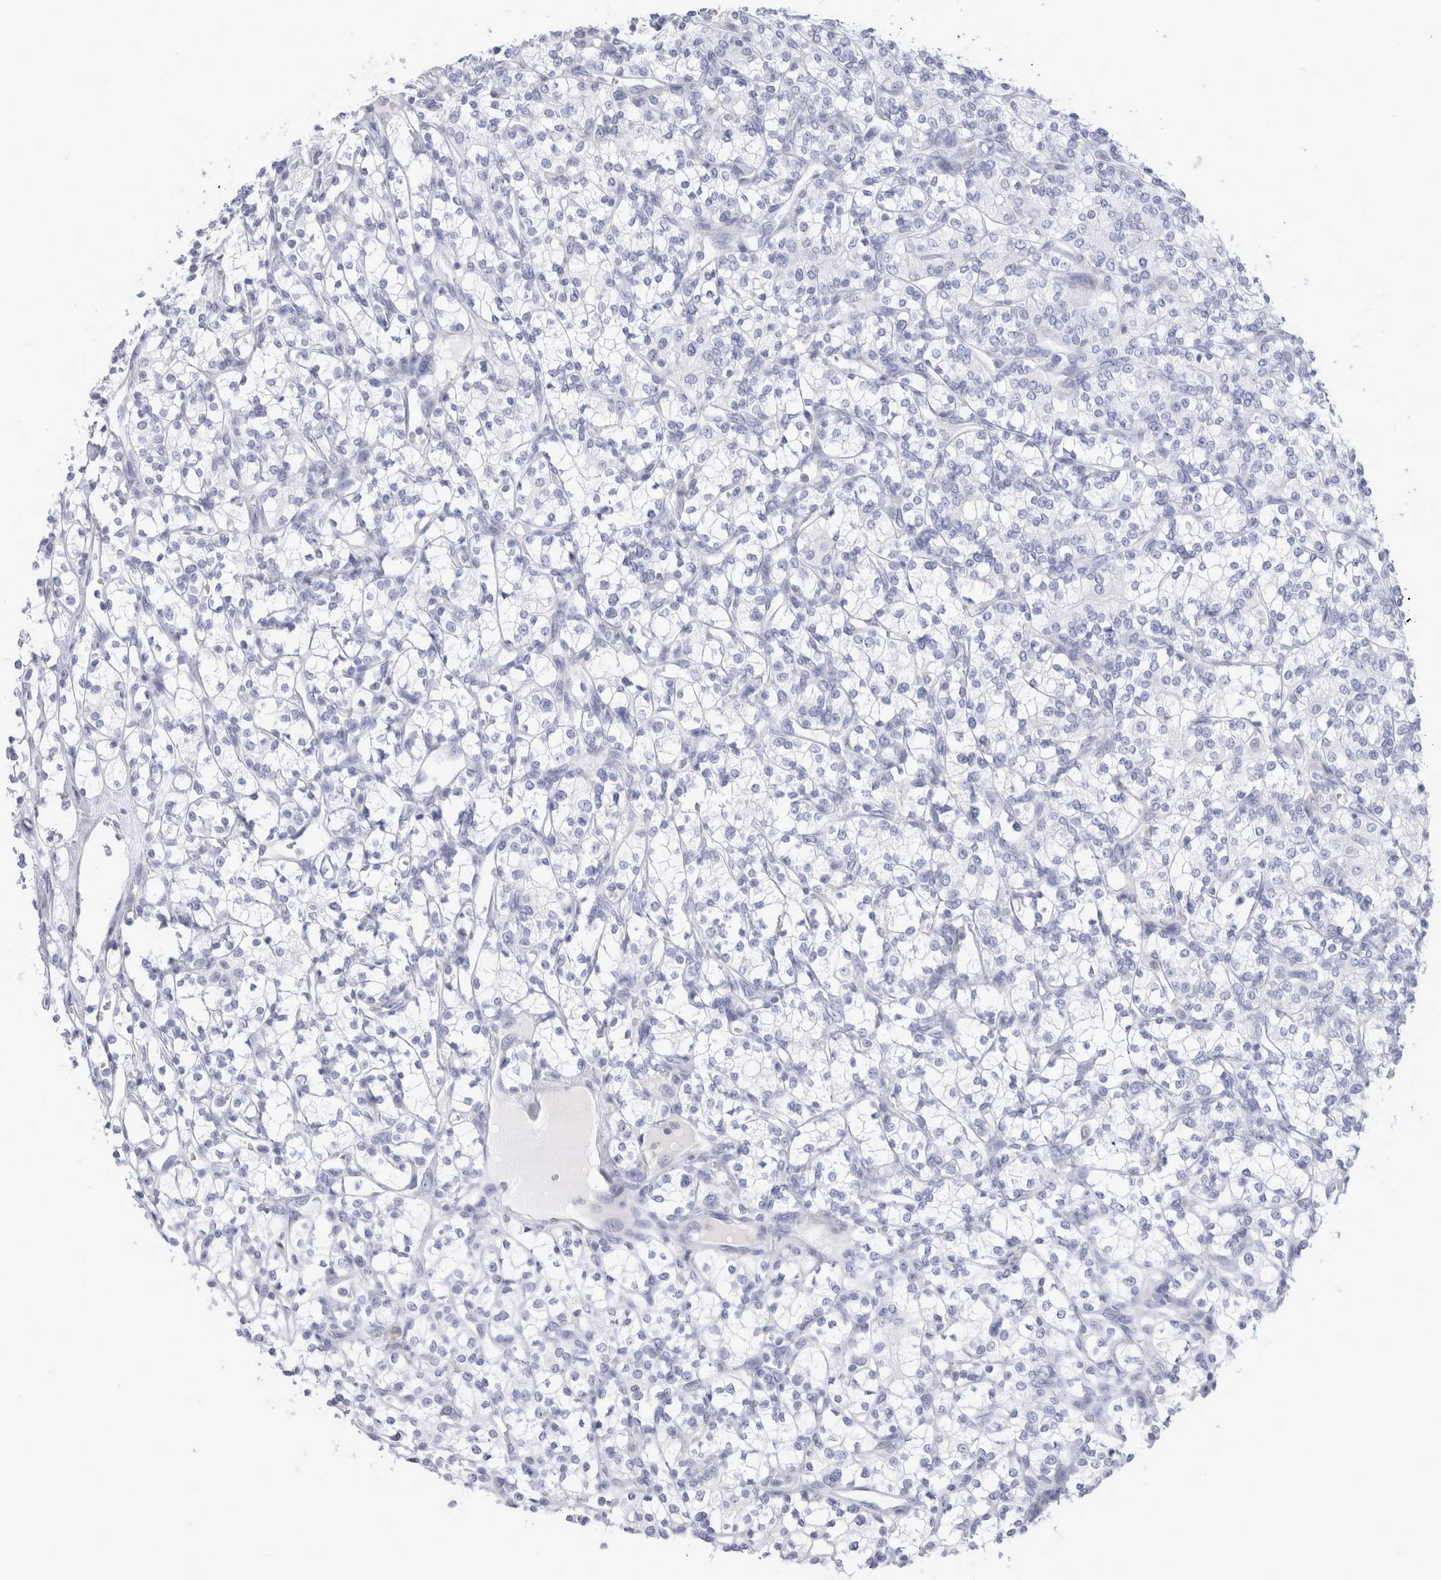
{"staining": {"intensity": "negative", "quantity": "none", "location": "none"}, "tissue": "renal cancer", "cell_type": "Tumor cells", "image_type": "cancer", "snomed": [{"axis": "morphology", "description": "Adenocarcinoma, NOS"}, {"axis": "topography", "description": "Kidney"}], "caption": "Immunohistochemistry (IHC) micrograph of renal cancer (adenocarcinoma) stained for a protein (brown), which shows no positivity in tumor cells. (Immunohistochemistry, brightfield microscopy, high magnification).", "gene": "MUC15", "patient": {"sex": "male", "age": 77}}